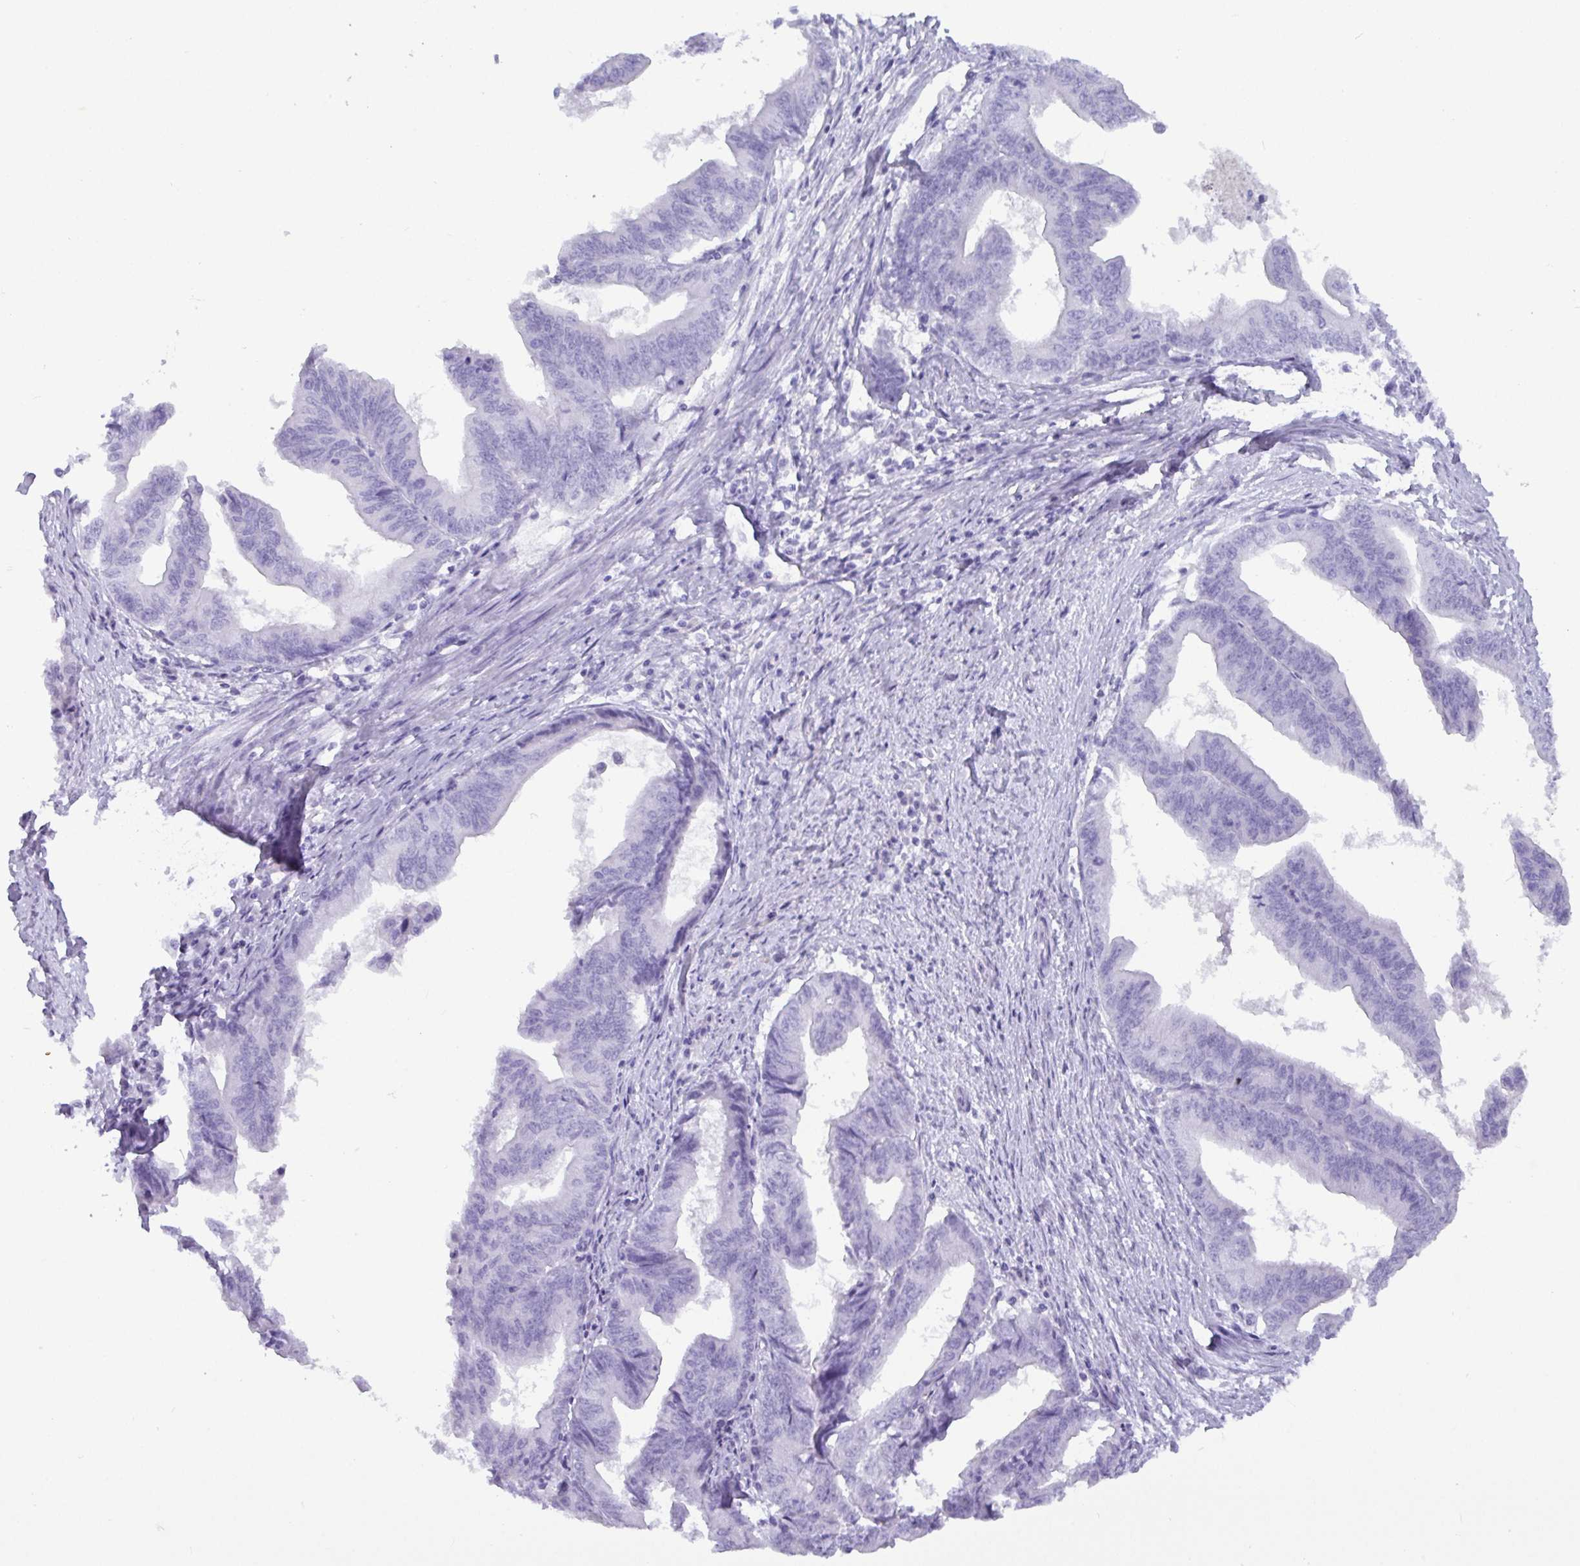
{"staining": {"intensity": "negative", "quantity": "none", "location": "none"}, "tissue": "endometrial cancer", "cell_type": "Tumor cells", "image_type": "cancer", "snomed": [{"axis": "morphology", "description": "Adenocarcinoma, NOS"}, {"axis": "topography", "description": "Endometrium"}], "caption": "Immunohistochemical staining of endometrial cancer (adenocarcinoma) reveals no significant positivity in tumor cells.", "gene": "C4orf33", "patient": {"sex": "female", "age": 65}}